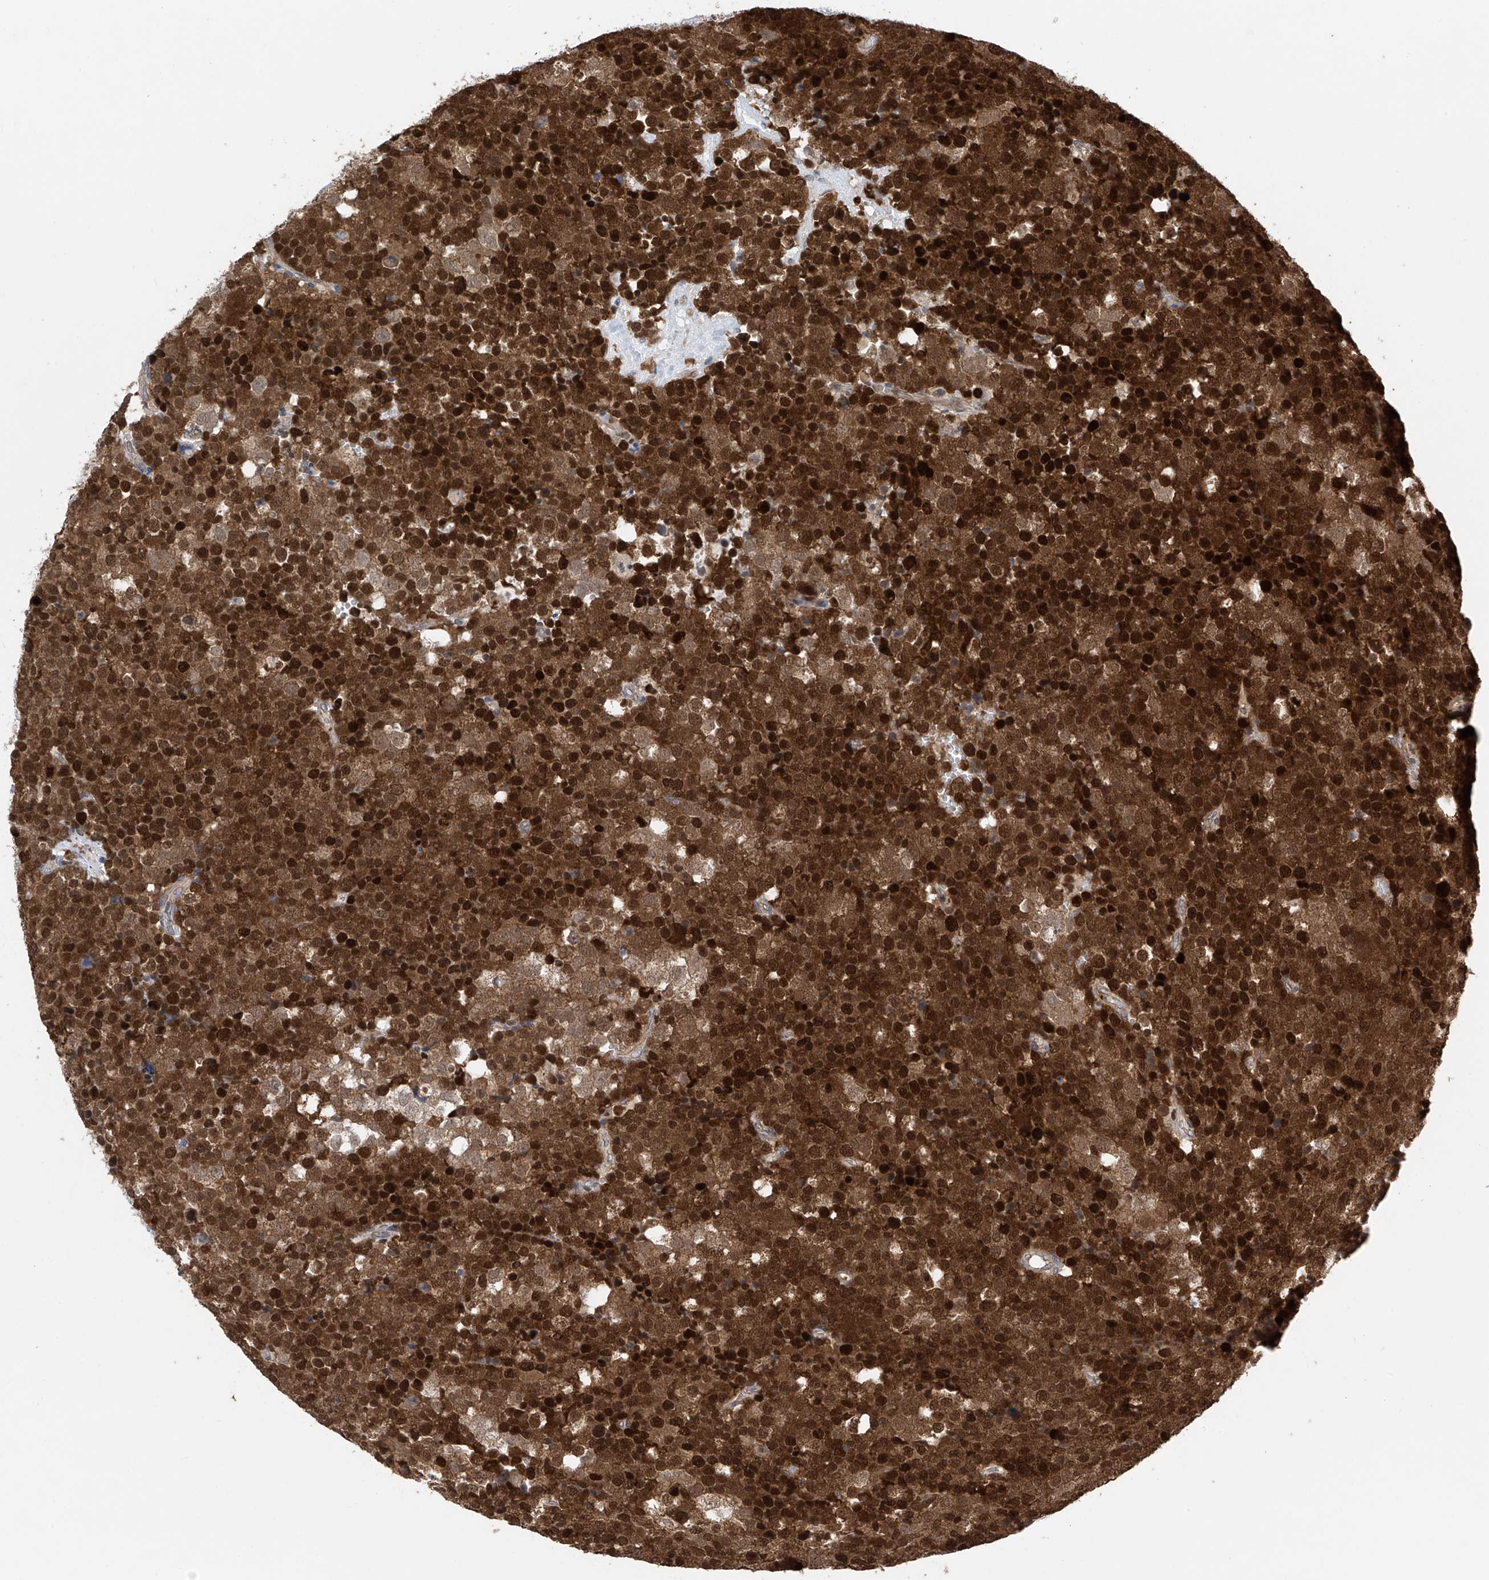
{"staining": {"intensity": "strong", "quantity": ">75%", "location": "cytoplasmic/membranous,nuclear"}, "tissue": "testis cancer", "cell_type": "Tumor cells", "image_type": "cancer", "snomed": [{"axis": "morphology", "description": "Seminoma, NOS"}, {"axis": "topography", "description": "Testis"}], "caption": "Protein positivity by IHC exhibits strong cytoplasmic/membranous and nuclear positivity in about >75% of tumor cells in testis seminoma. Using DAB (3,3'-diaminobenzidine) (brown) and hematoxylin (blue) stains, captured at high magnification using brightfield microscopy.", "gene": "DNAJC9", "patient": {"sex": "male", "age": 71}}